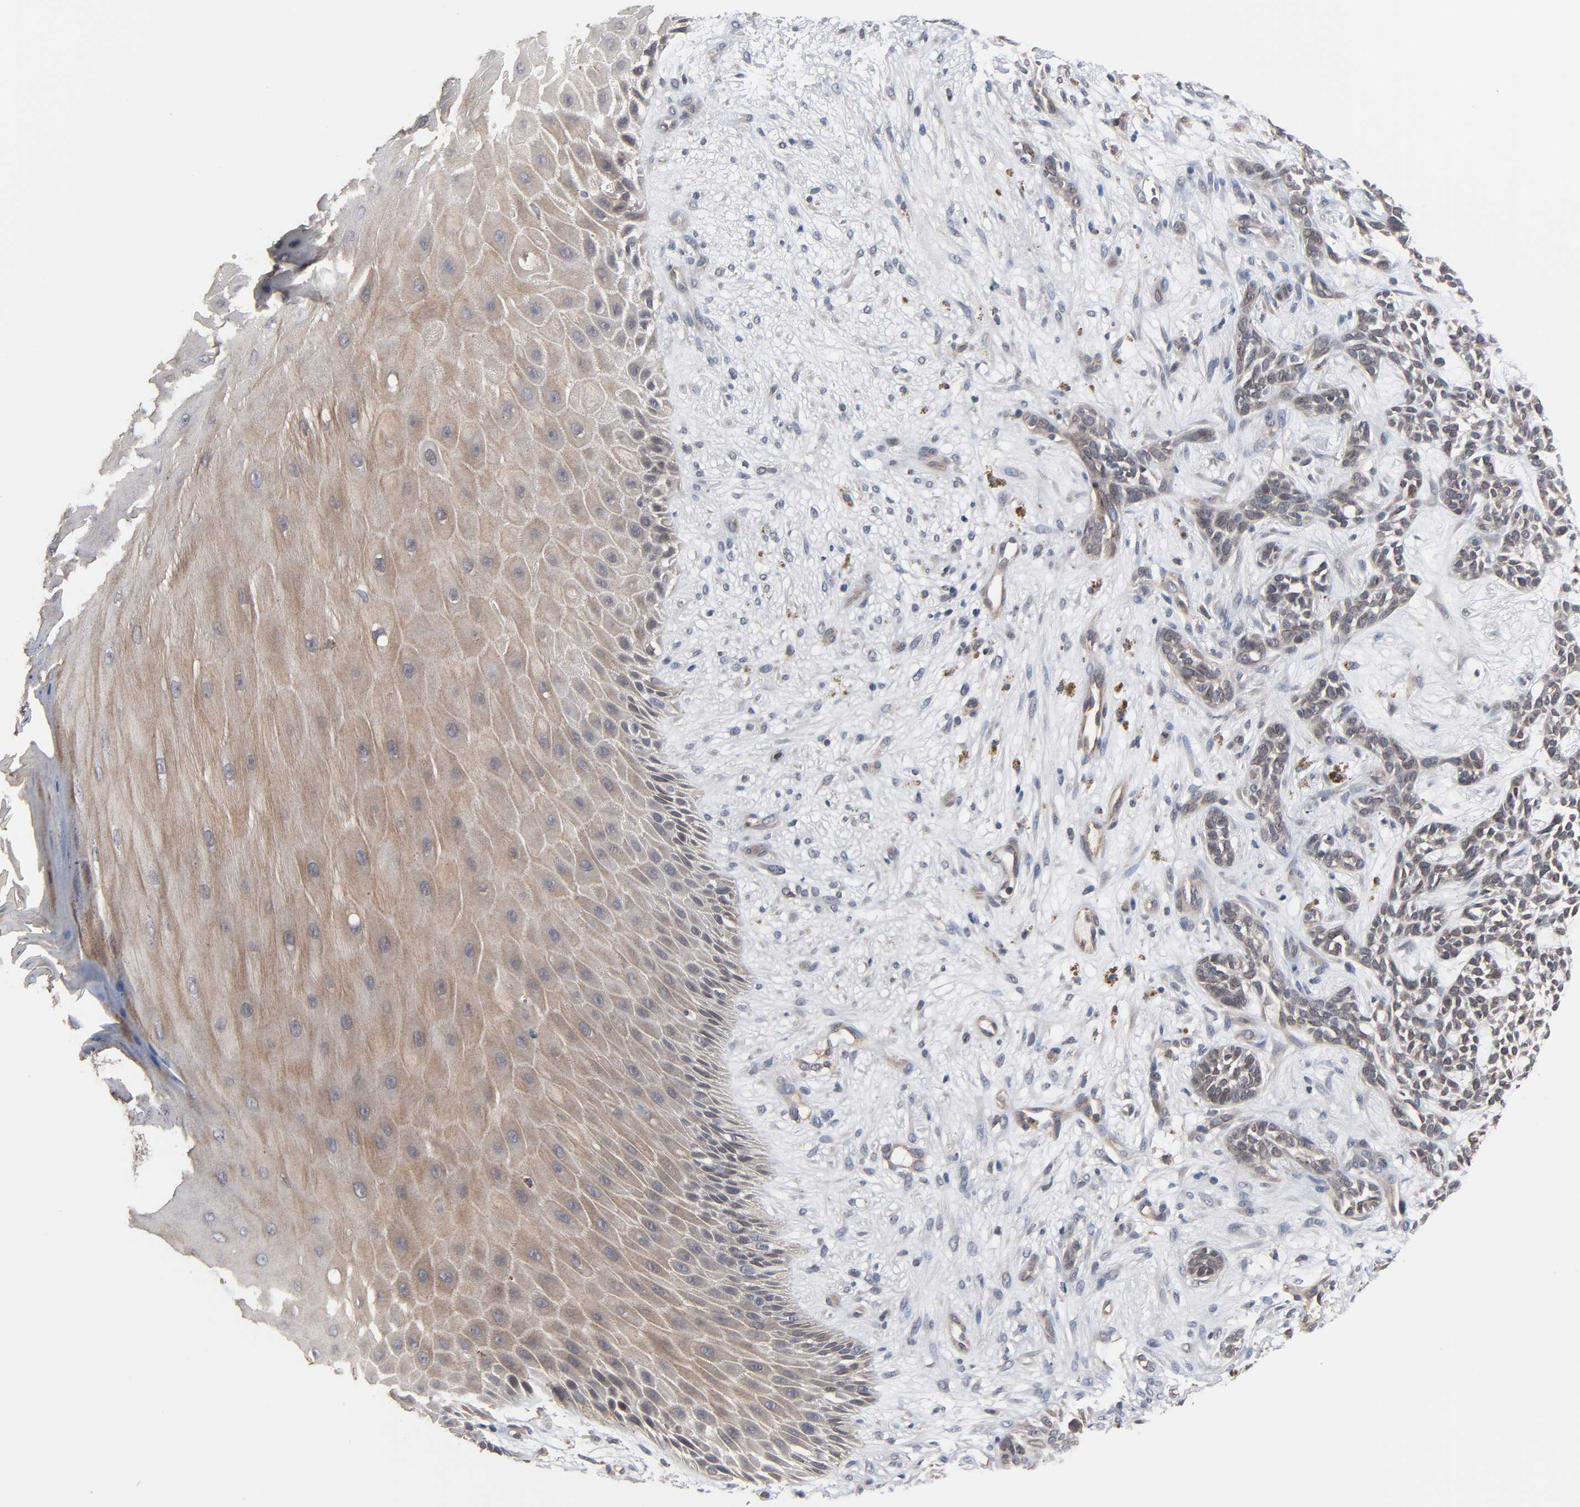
{"staining": {"intensity": "moderate", "quantity": ">75%", "location": "cytoplasmic/membranous,nuclear"}, "tissue": "skin cancer", "cell_type": "Tumor cells", "image_type": "cancer", "snomed": [{"axis": "morphology", "description": "Basal cell carcinoma"}, {"axis": "topography", "description": "Skin"}], "caption": "A photomicrograph of human skin cancer (basal cell carcinoma) stained for a protein exhibits moderate cytoplasmic/membranous and nuclear brown staining in tumor cells. Using DAB (brown) and hematoxylin (blue) stains, captured at high magnification using brightfield microscopy.", "gene": "CCDC175", "patient": {"sex": "female", "age": 84}}